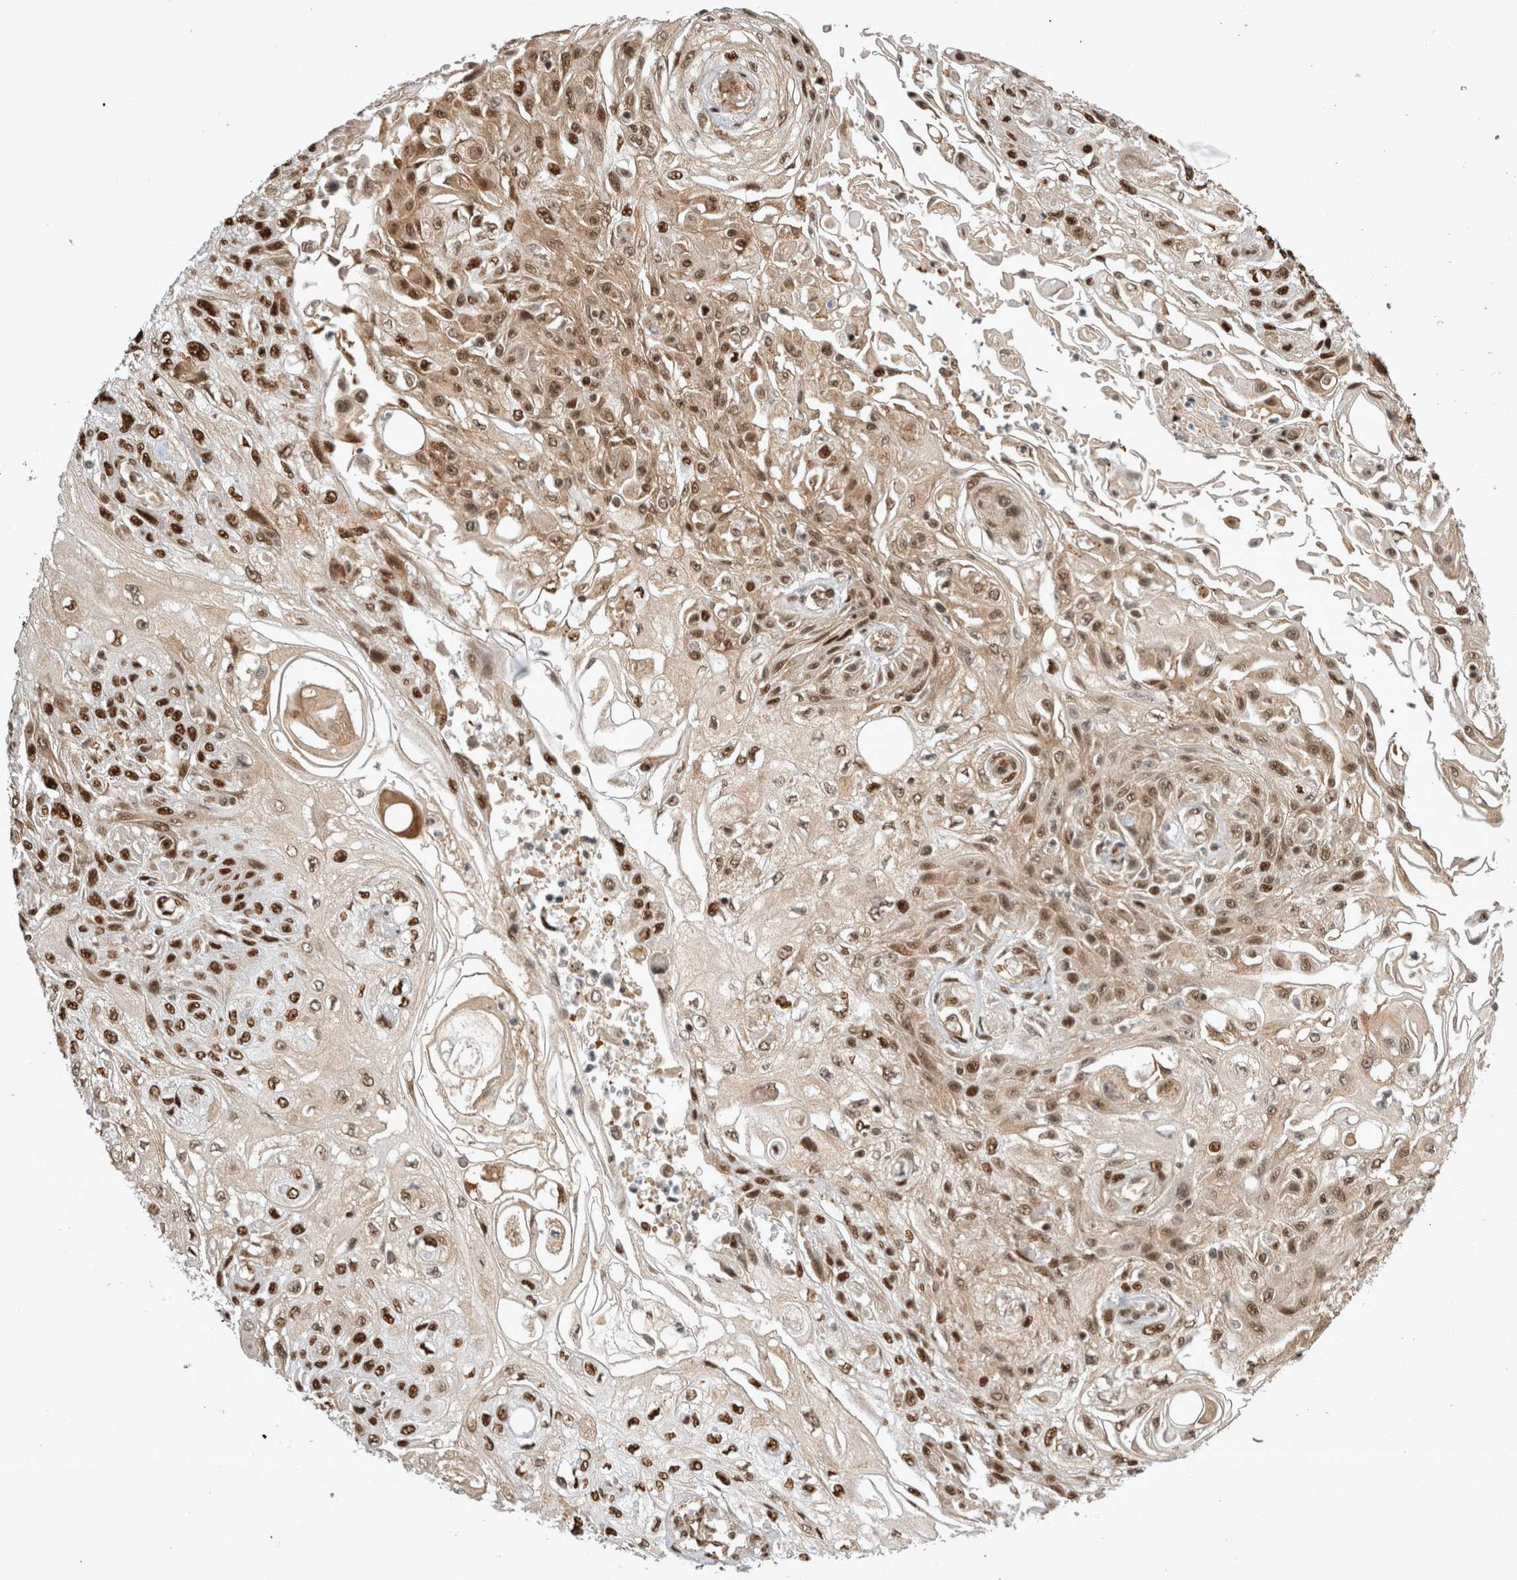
{"staining": {"intensity": "moderate", "quantity": ">75%", "location": "cytoplasmic/membranous,nuclear"}, "tissue": "skin cancer", "cell_type": "Tumor cells", "image_type": "cancer", "snomed": [{"axis": "morphology", "description": "Squamous cell carcinoma, NOS"}, {"axis": "morphology", "description": "Squamous cell carcinoma, metastatic, NOS"}, {"axis": "topography", "description": "Skin"}, {"axis": "topography", "description": "Lymph node"}], "caption": "Immunohistochemical staining of skin metastatic squamous cell carcinoma reveals medium levels of moderate cytoplasmic/membranous and nuclear protein staining in approximately >75% of tumor cells.", "gene": "EYA2", "patient": {"sex": "male", "age": 75}}